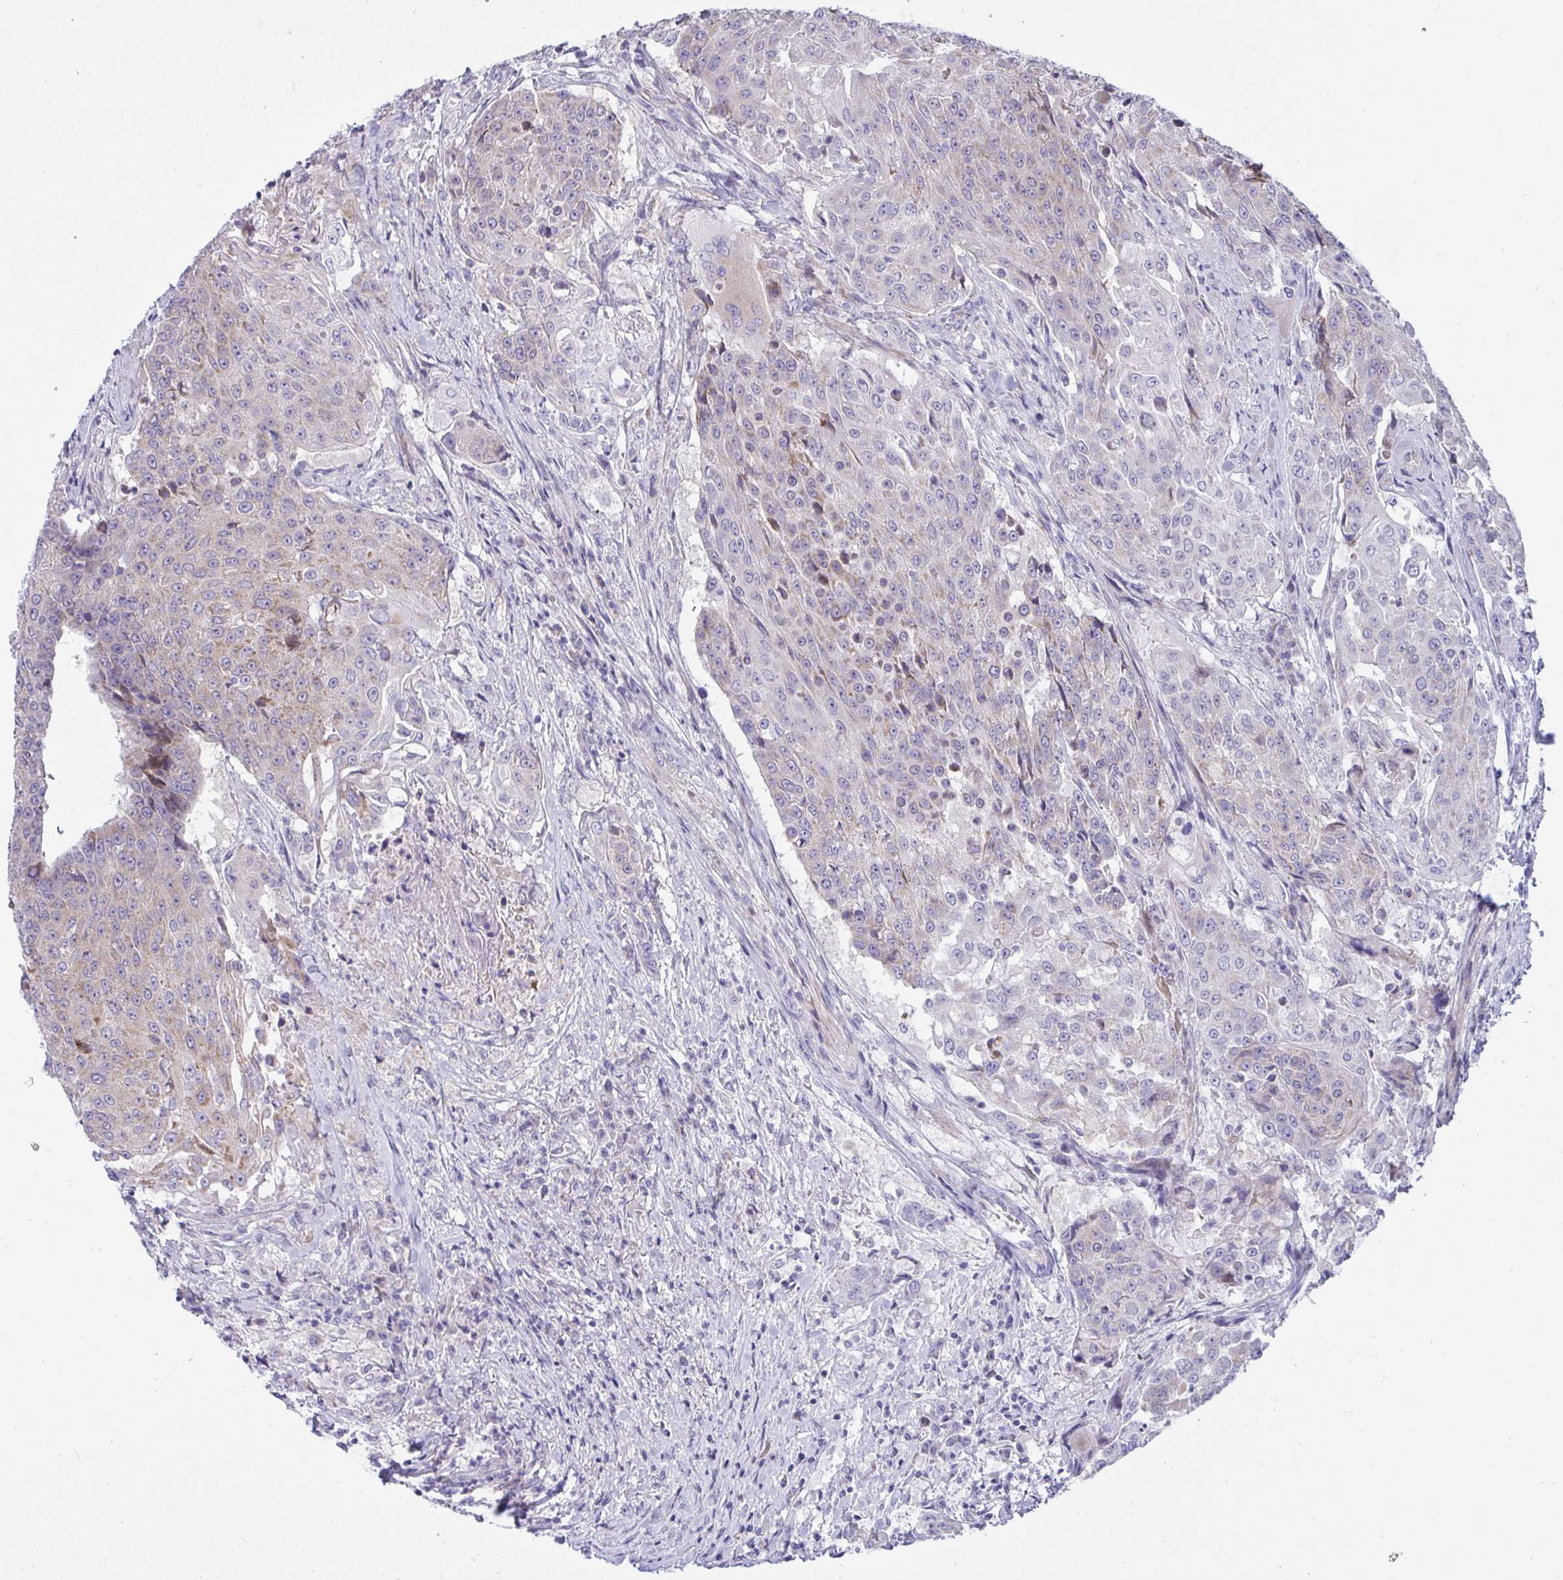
{"staining": {"intensity": "weak", "quantity": "25%-75%", "location": "cytoplasmic/membranous"}, "tissue": "urothelial cancer", "cell_type": "Tumor cells", "image_type": "cancer", "snomed": [{"axis": "morphology", "description": "Urothelial carcinoma, High grade"}, {"axis": "topography", "description": "Urinary bladder"}], "caption": "IHC of urothelial cancer demonstrates low levels of weak cytoplasmic/membranous staining in approximately 25%-75% of tumor cells.", "gene": "NTN1", "patient": {"sex": "female", "age": 63}}